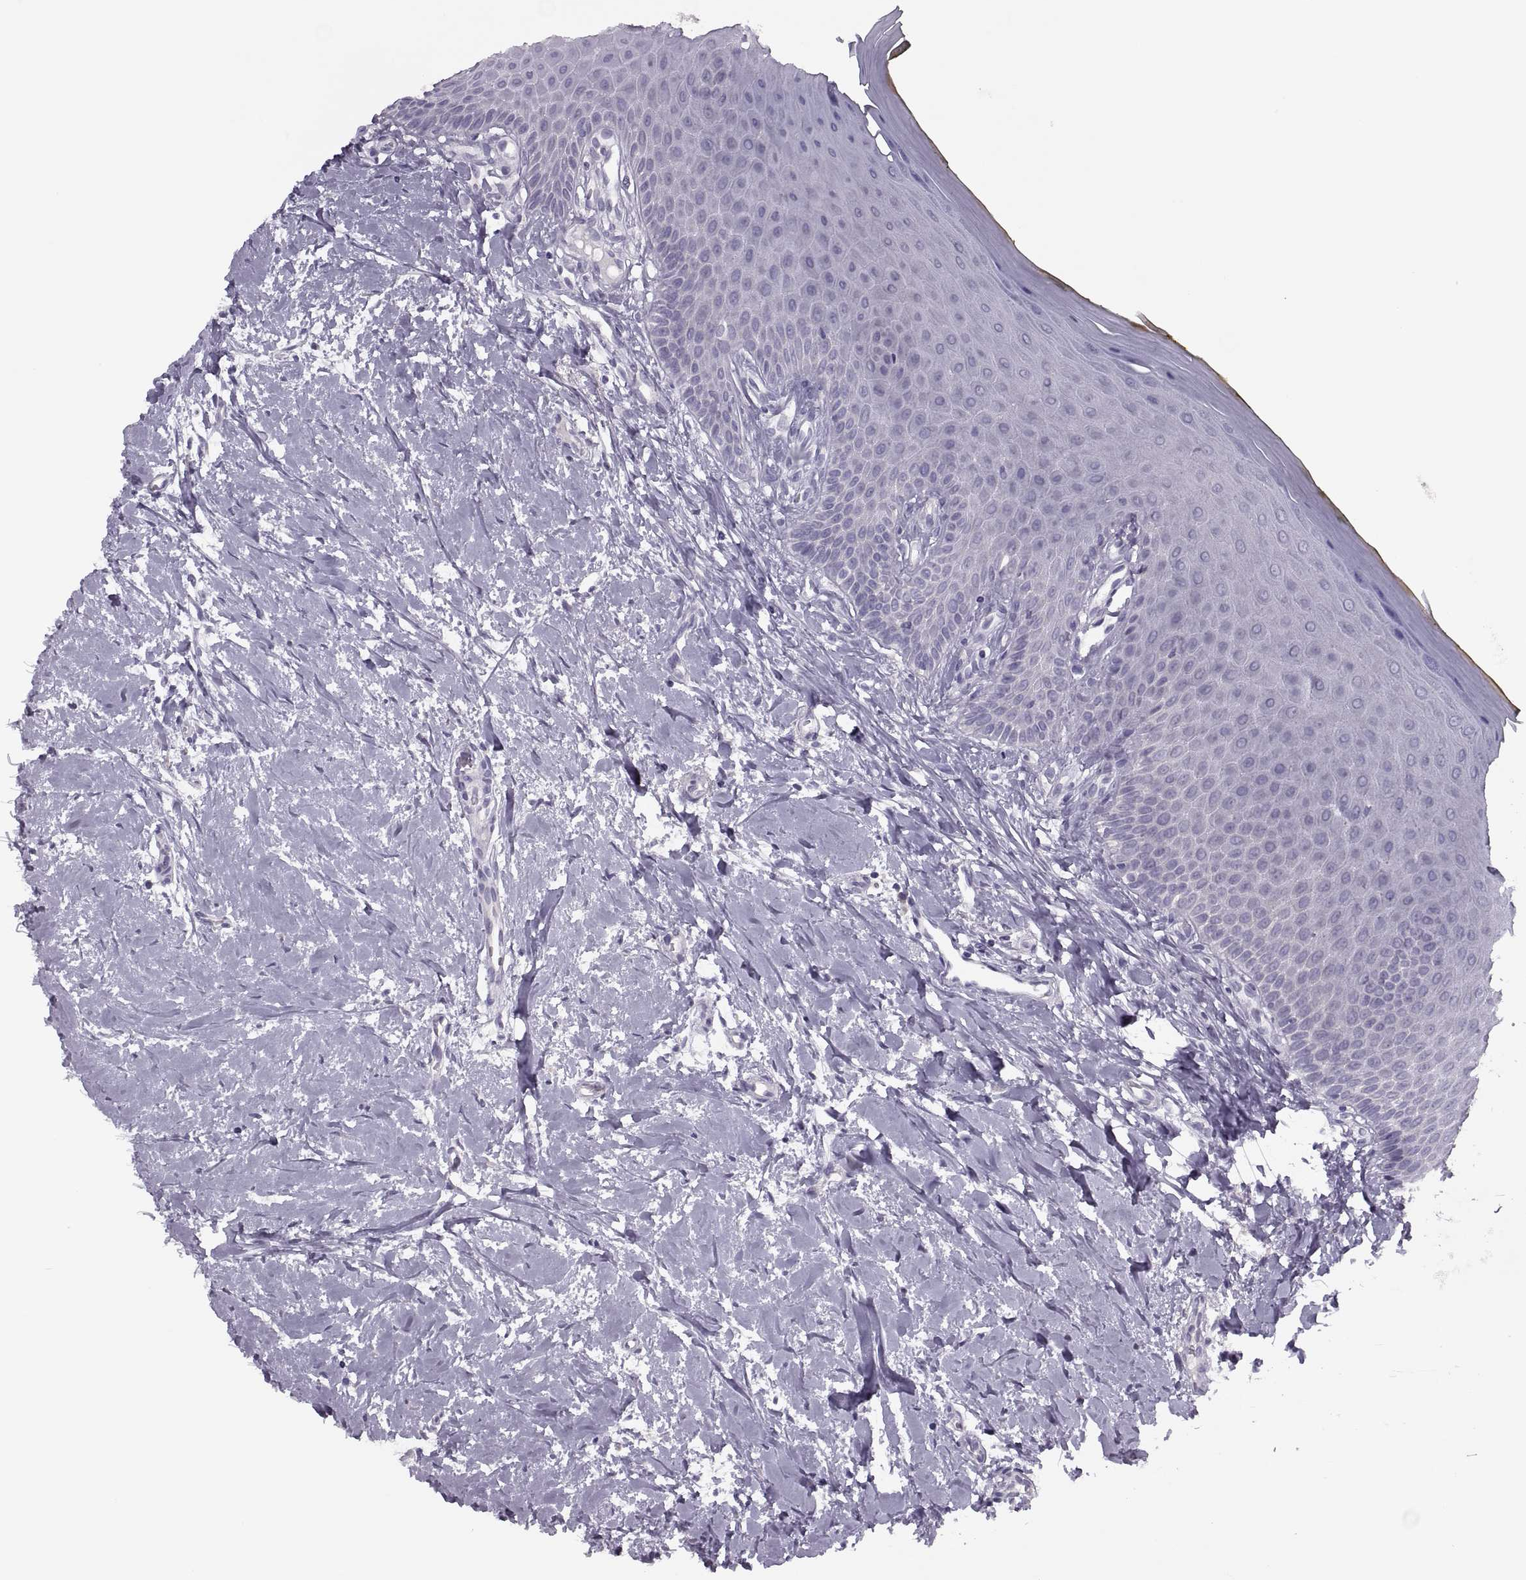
{"staining": {"intensity": "negative", "quantity": "none", "location": "none"}, "tissue": "oral mucosa", "cell_type": "Squamous epithelial cells", "image_type": "normal", "snomed": [{"axis": "morphology", "description": "Normal tissue, NOS"}, {"axis": "topography", "description": "Oral tissue"}], "caption": "Immunohistochemistry photomicrograph of unremarkable oral mucosa stained for a protein (brown), which demonstrates no positivity in squamous epithelial cells.", "gene": "PRSS54", "patient": {"sex": "female", "age": 43}}